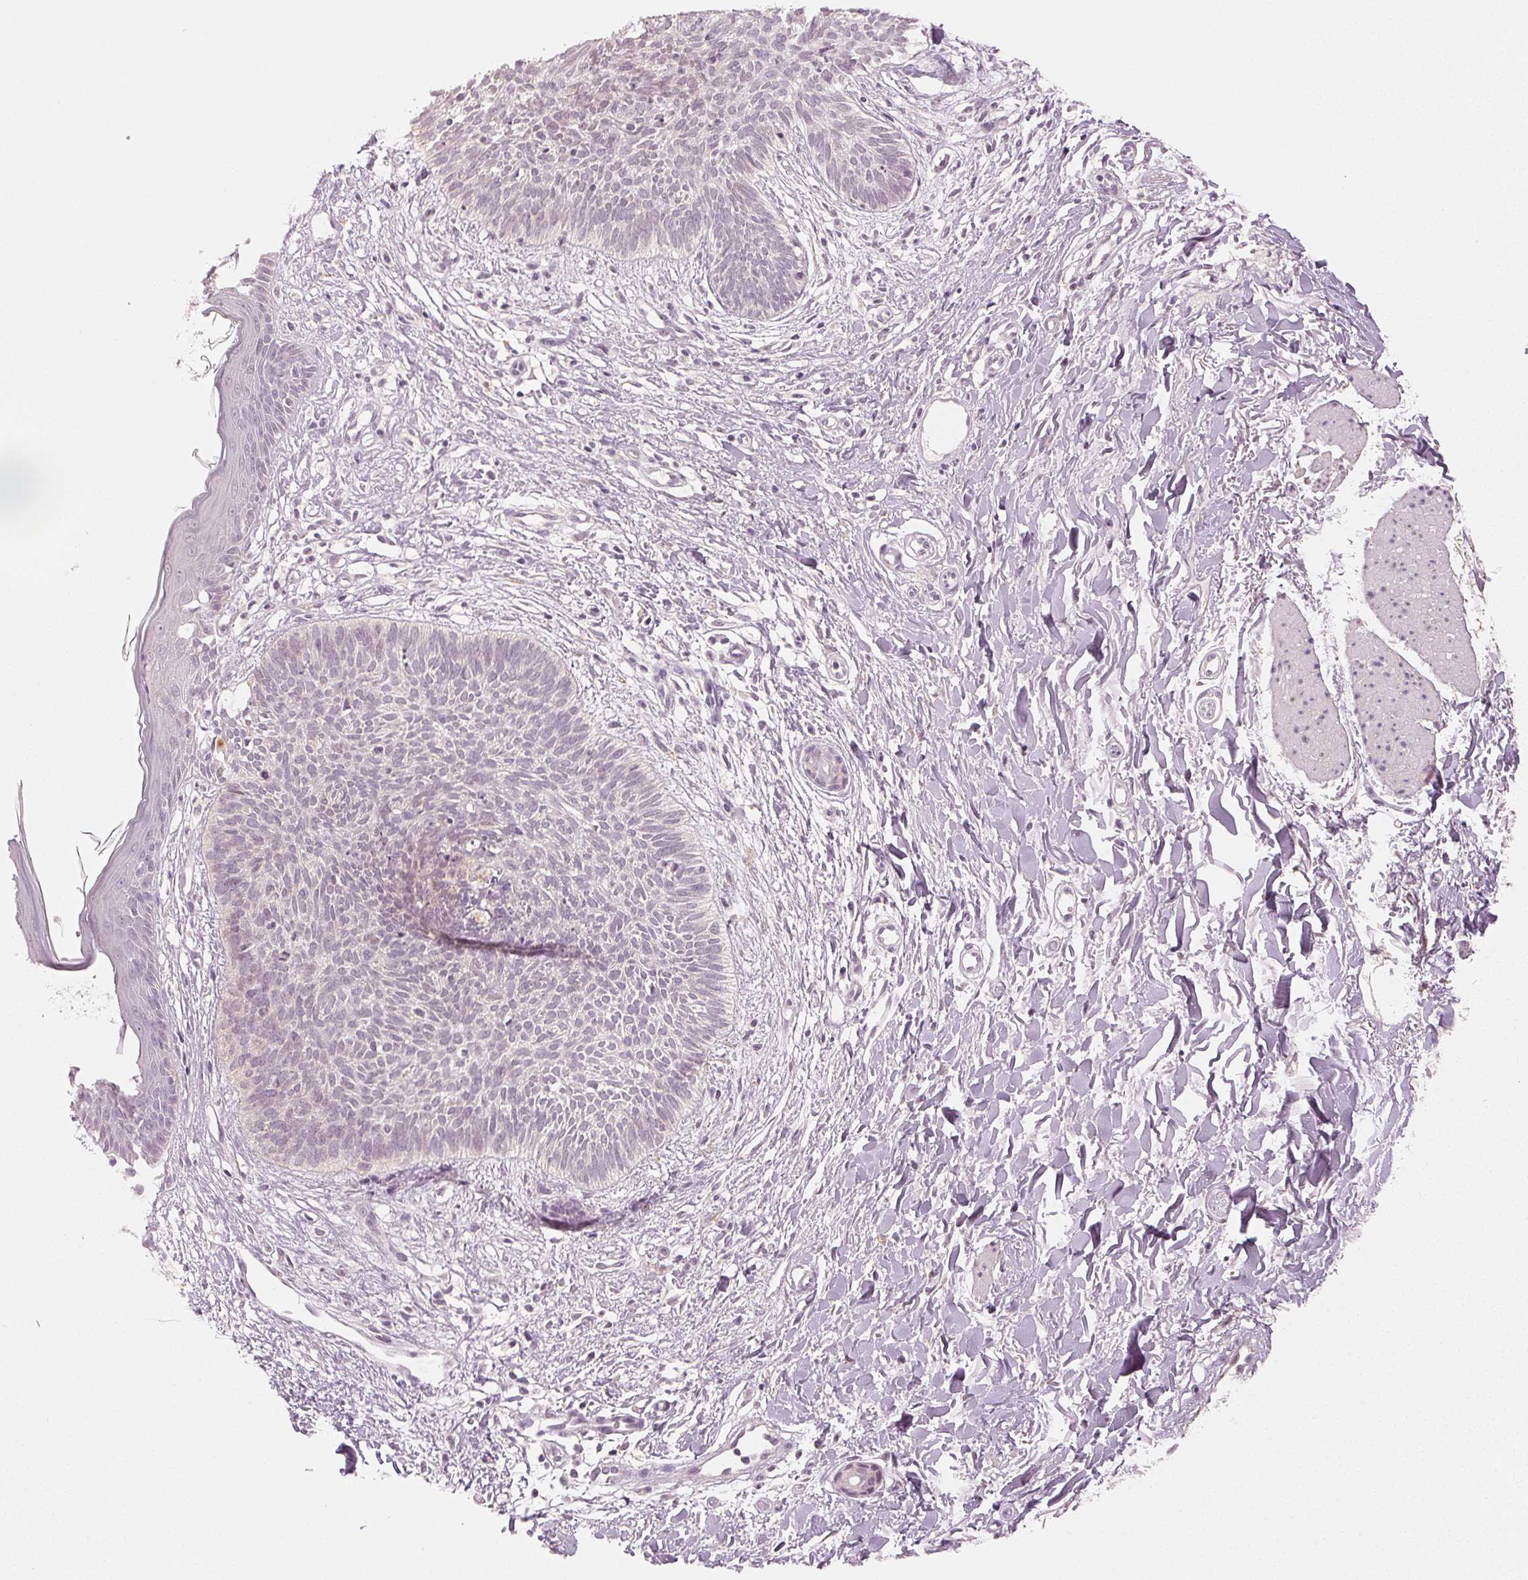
{"staining": {"intensity": "negative", "quantity": "none", "location": "none"}, "tissue": "skin cancer", "cell_type": "Tumor cells", "image_type": "cancer", "snomed": [{"axis": "morphology", "description": "Basal cell carcinoma"}, {"axis": "topography", "description": "Skin"}], "caption": "Tumor cells are negative for protein expression in human skin basal cell carcinoma.", "gene": "MAP1LC3A", "patient": {"sex": "female", "age": 84}}